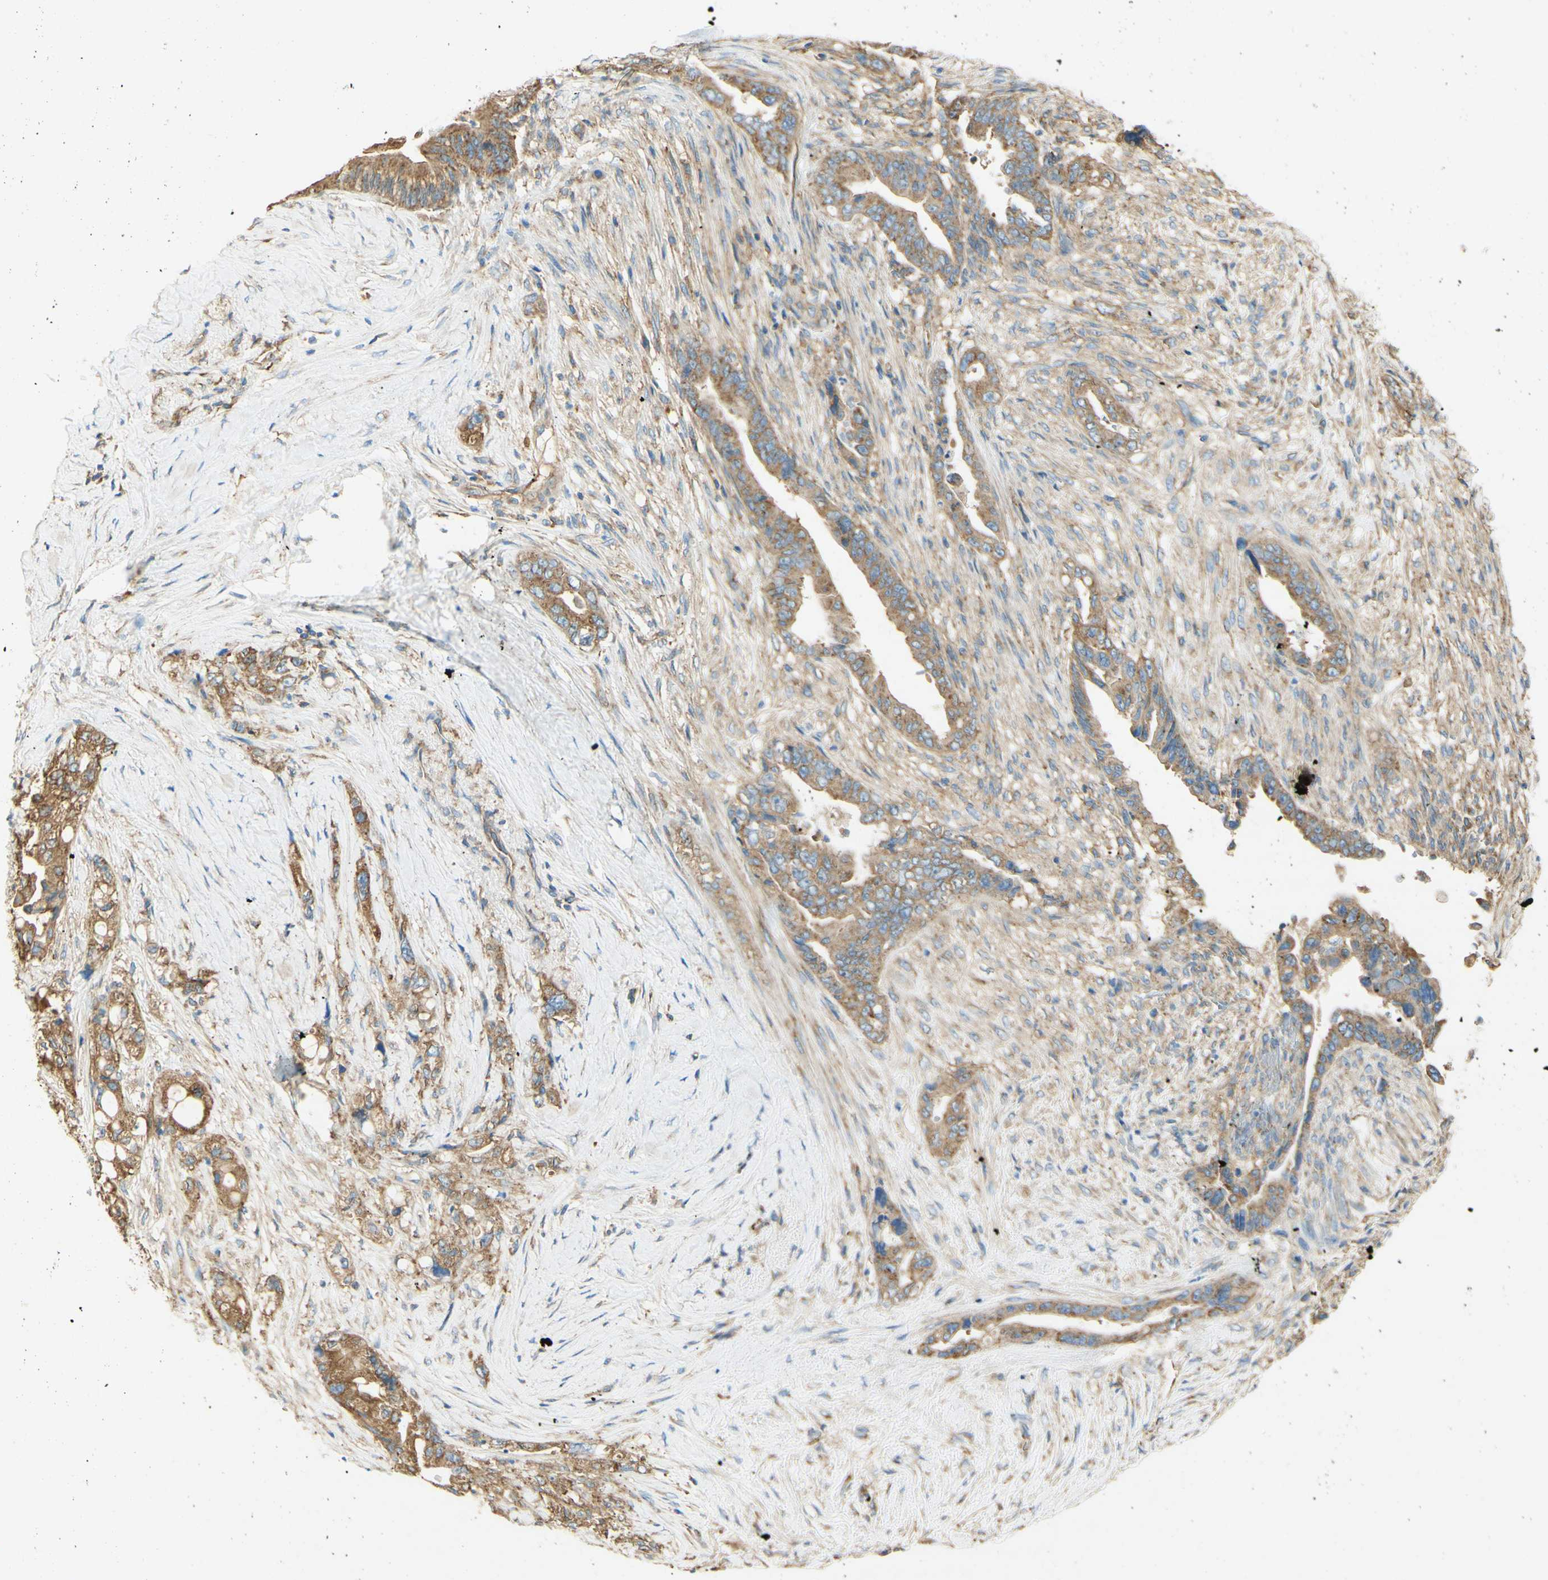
{"staining": {"intensity": "moderate", "quantity": ">75%", "location": "cytoplasmic/membranous"}, "tissue": "pancreatic cancer", "cell_type": "Tumor cells", "image_type": "cancer", "snomed": [{"axis": "morphology", "description": "Adenocarcinoma, NOS"}, {"axis": "topography", "description": "Pancreas"}], "caption": "Moderate cytoplasmic/membranous expression for a protein is seen in about >75% of tumor cells of pancreatic adenocarcinoma using immunohistochemistry.", "gene": "CLTC", "patient": {"sex": "male", "age": 70}}